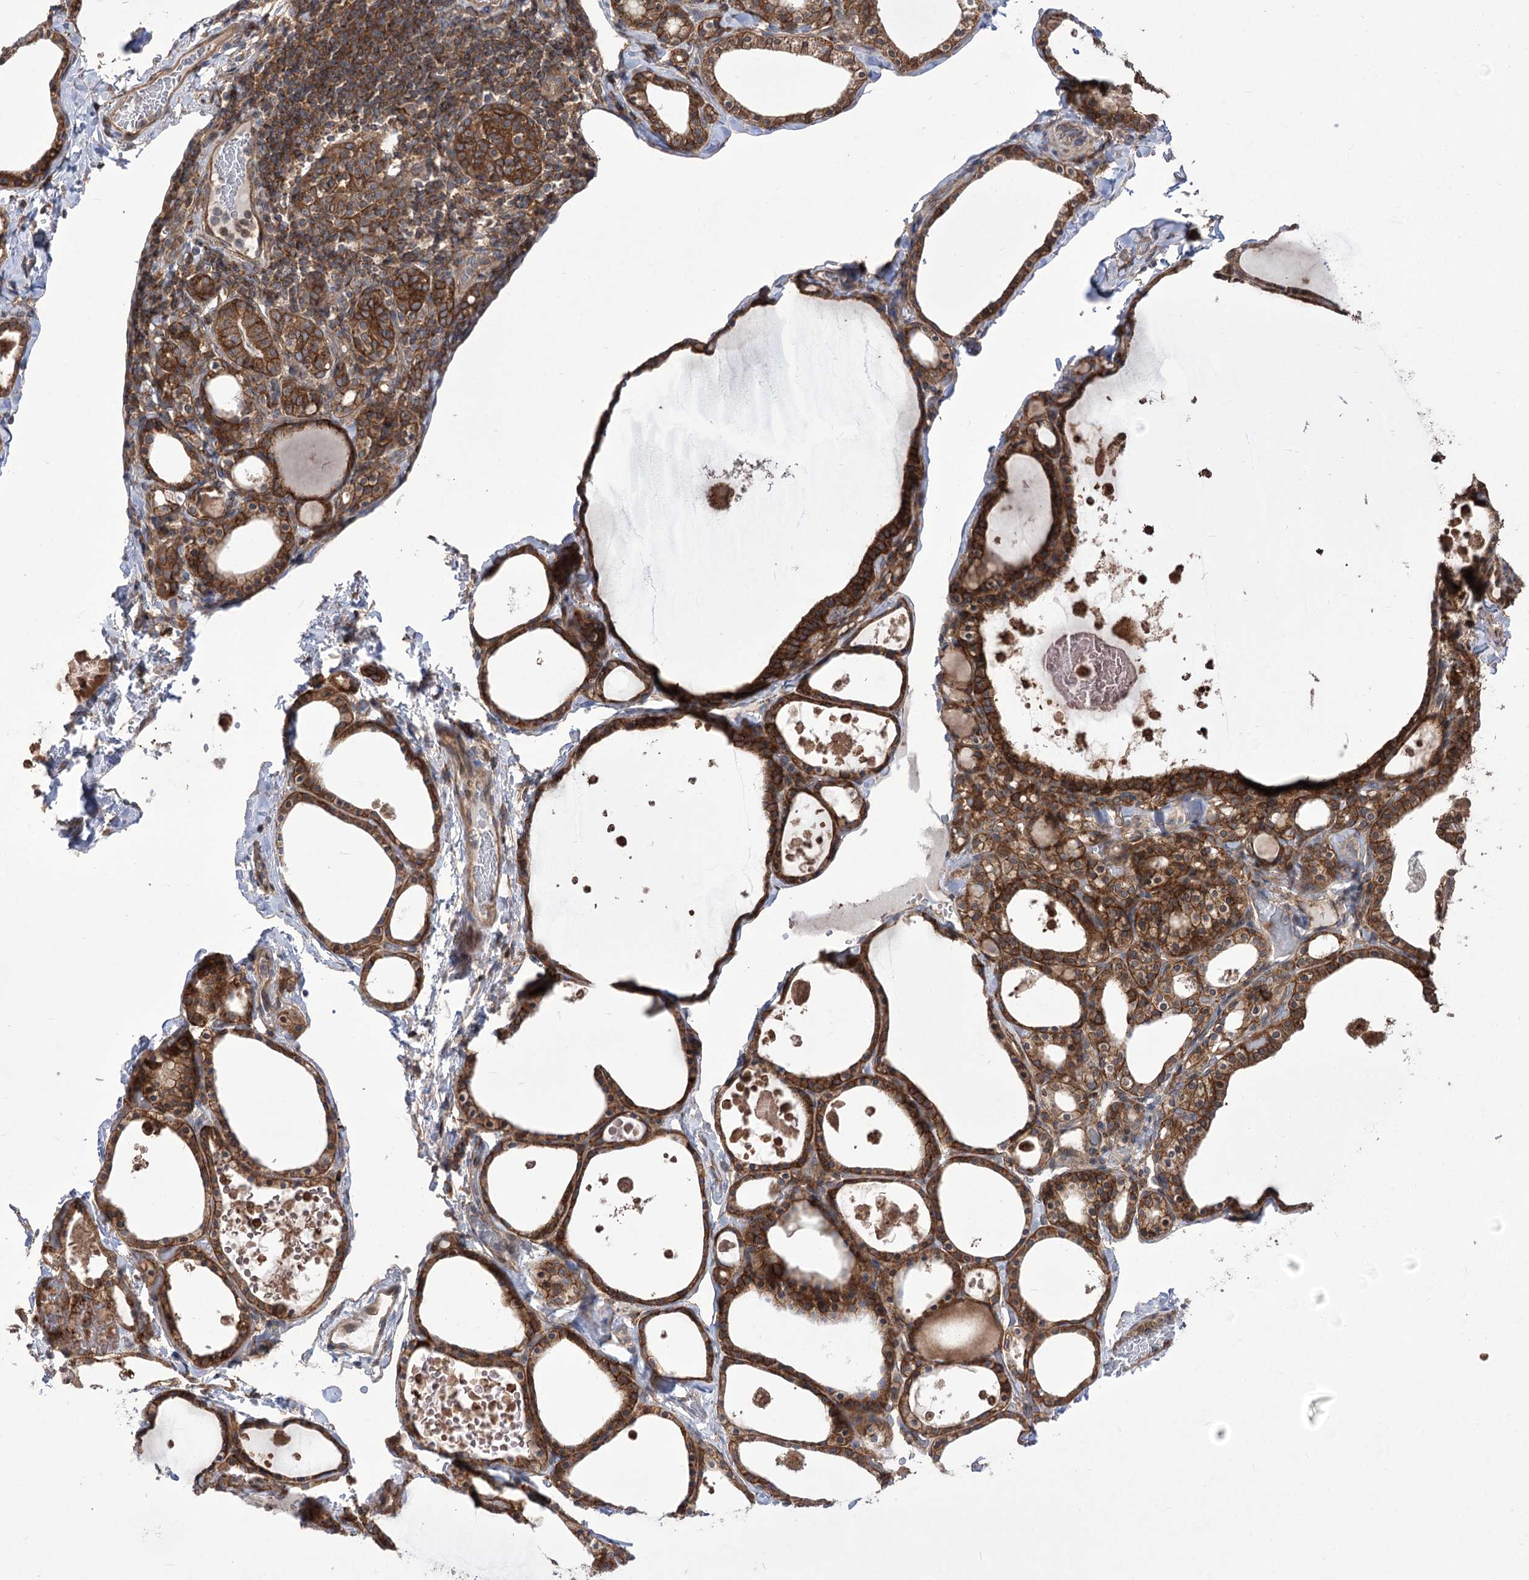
{"staining": {"intensity": "strong", "quantity": ">75%", "location": "cytoplasmic/membranous"}, "tissue": "thyroid gland", "cell_type": "Glandular cells", "image_type": "normal", "snomed": [{"axis": "morphology", "description": "Normal tissue, NOS"}, {"axis": "topography", "description": "Thyroid gland"}], "caption": "DAB (3,3'-diaminobenzidine) immunohistochemical staining of unremarkable human thyroid gland reveals strong cytoplasmic/membranous protein expression in about >75% of glandular cells. The staining is performed using DAB brown chromogen to label protein expression. The nuclei are counter-stained blue using hematoxylin.", "gene": "XYLB", "patient": {"sex": "male", "age": 56}}